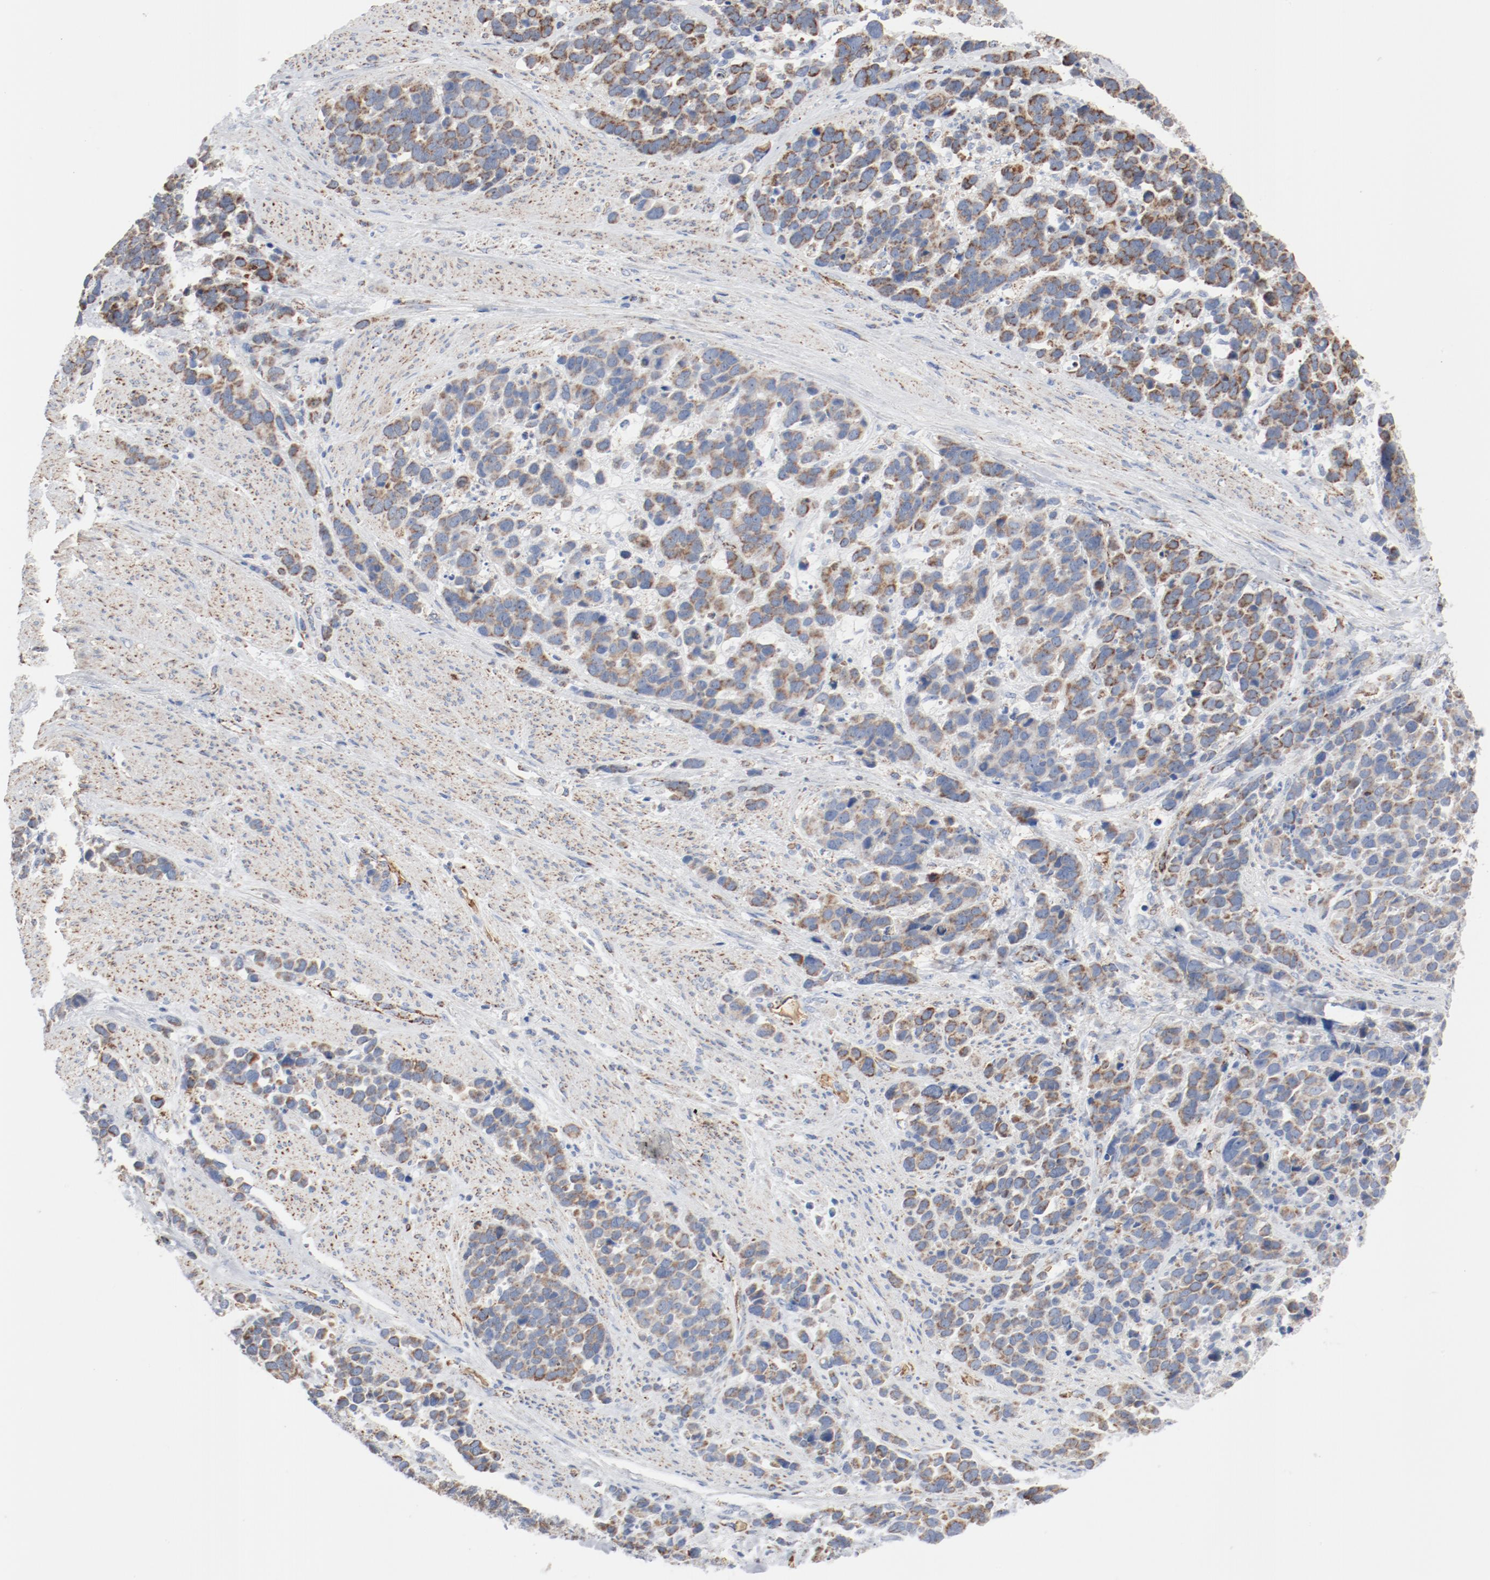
{"staining": {"intensity": "moderate", "quantity": ">75%", "location": "cytoplasmic/membranous"}, "tissue": "stomach cancer", "cell_type": "Tumor cells", "image_type": "cancer", "snomed": [{"axis": "morphology", "description": "Adenocarcinoma, NOS"}, {"axis": "topography", "description": "Stomach, upper"}], "caption": "Stomach cancer stained with a protein marker demonstrates moderate staining in tumor cells.", "gene": "NDUFB8", "patient": {"sex": "male", "age": 71}}